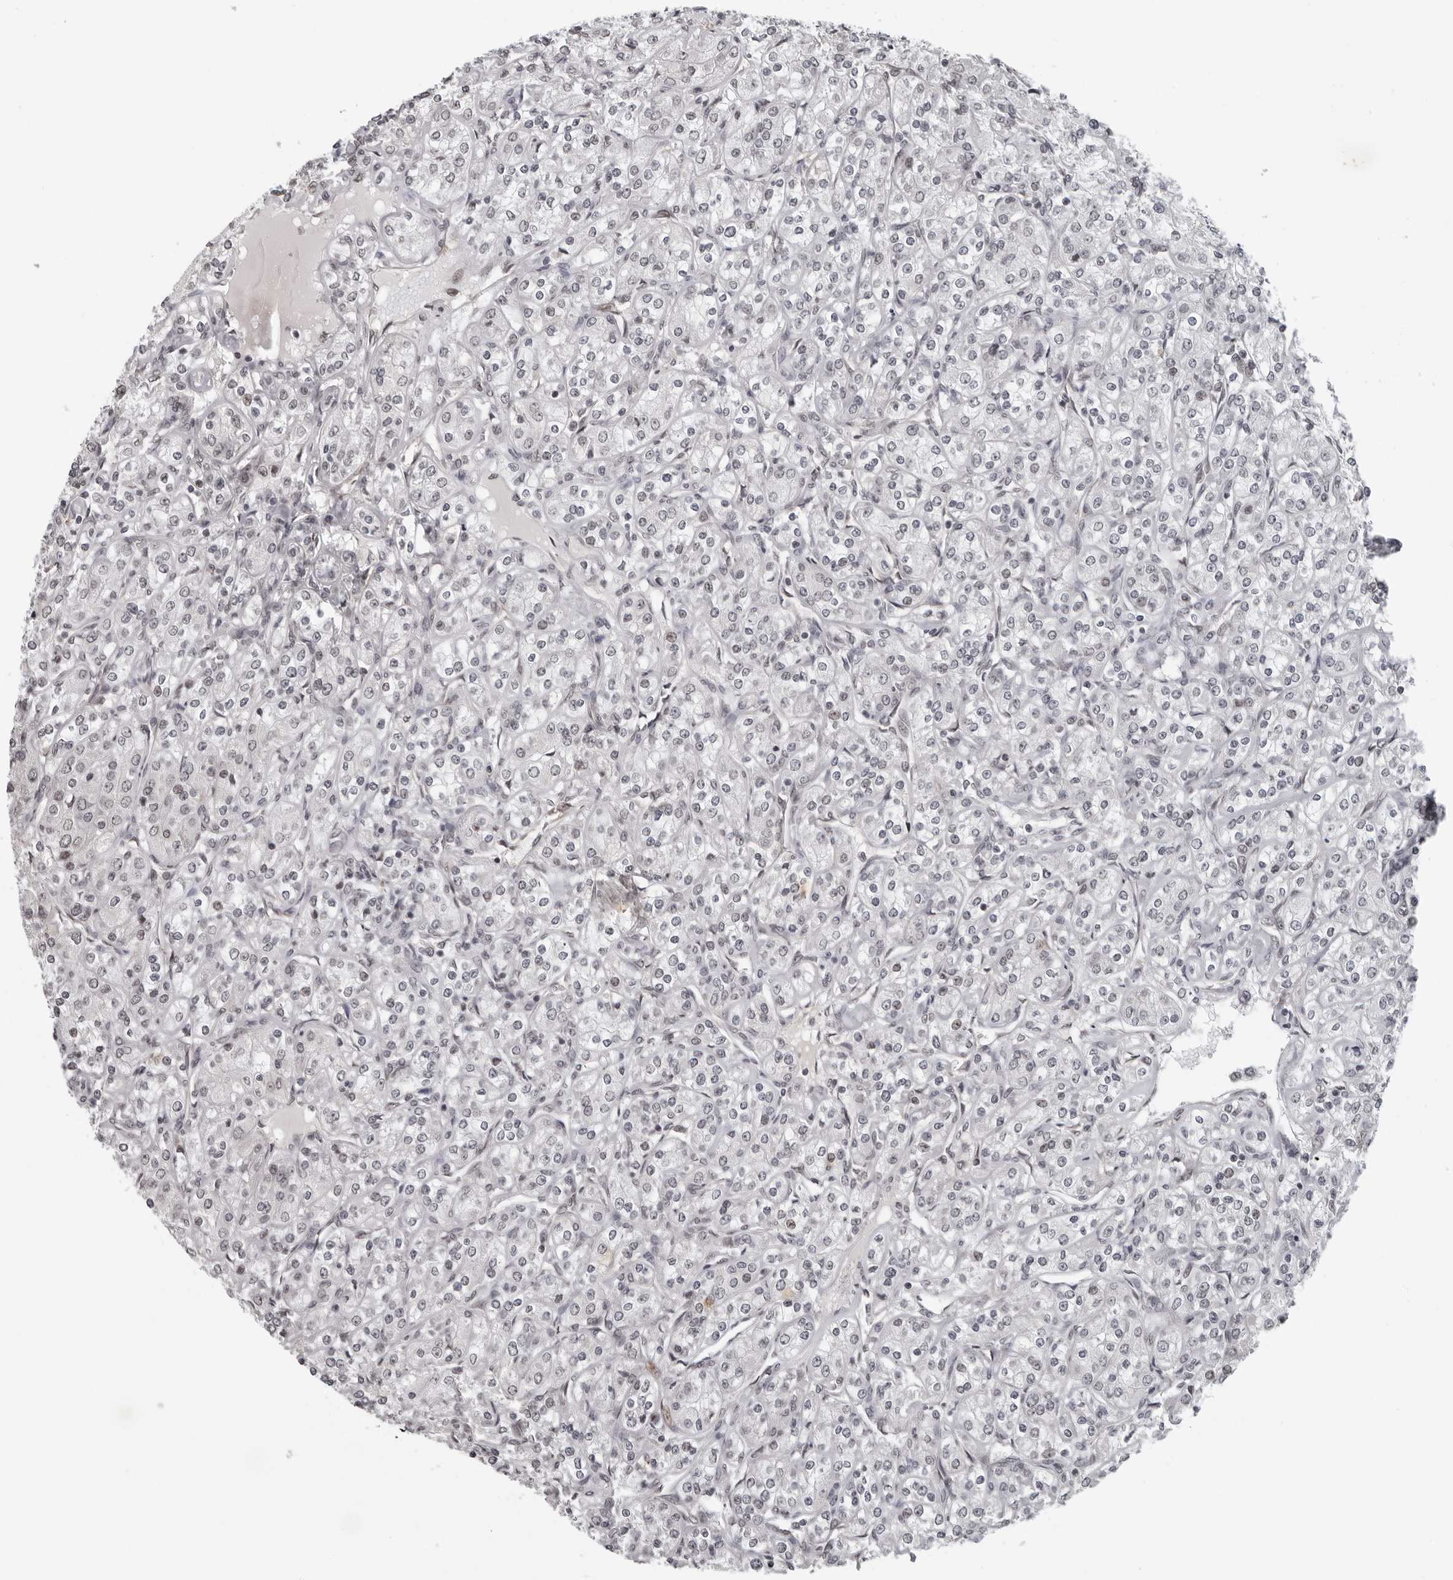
{"staining": {"intensity": "negative", "quantity": "none", "location": "none"}, "tissue": "renal cancer", "cell_type": "Tumor cells", "image_type": "cancer", "snomed": [{"axis": "morphology", "description": "Adenocarcinoma, NOS"}, {"axis": "topography", "description": "Kidney"}], "caption": "Image shows no significant protein staining in tumor cells of adenocarcinoma (renal).", "gene": "MAF", "patient": {"sex": "male", "age": 77}}